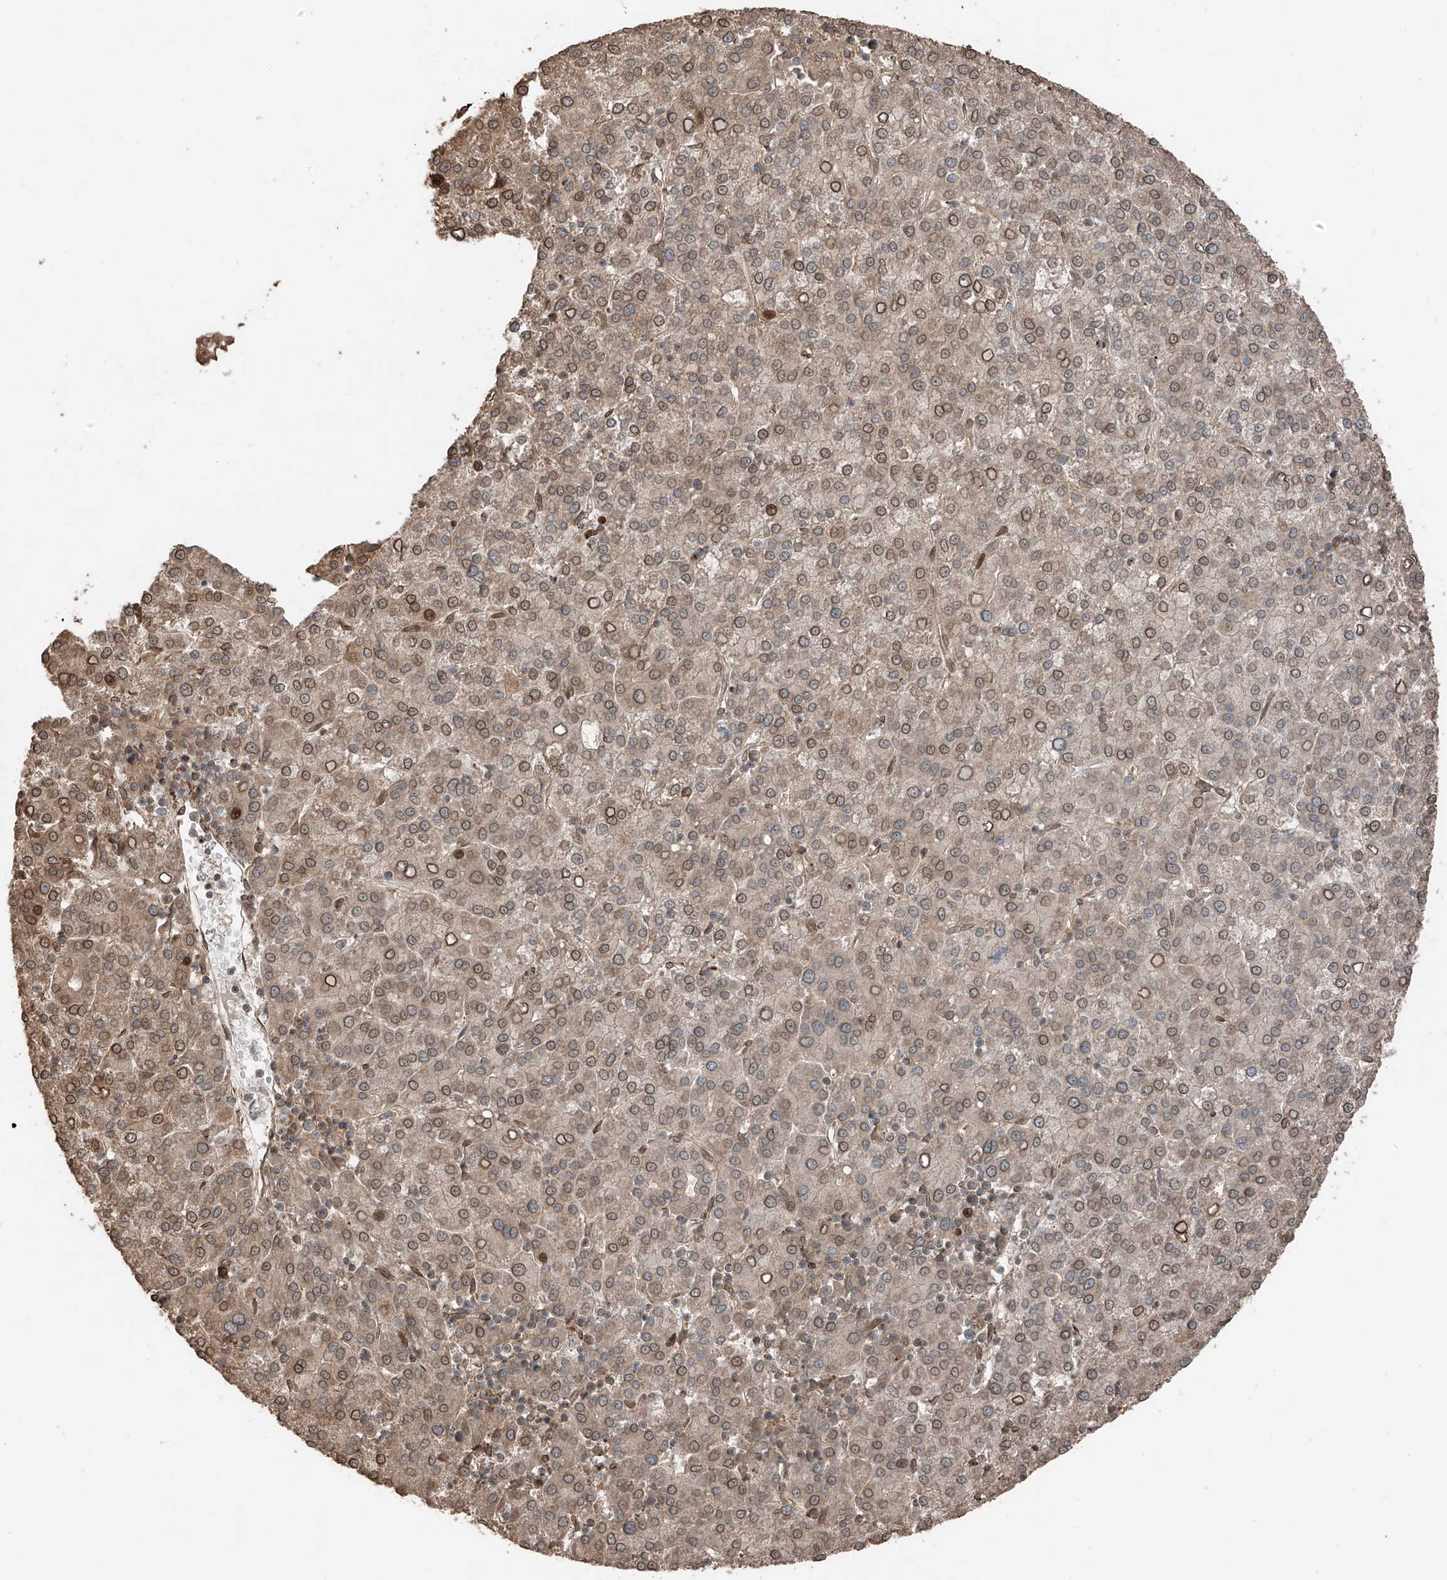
{"staining": {"intensity": "moderate", "quantity": ">75%", "location": "cytoplasmic/membranous,nuclear"}, "tissue": "liver cancer", "cell_type": "Tumor cells", "image_type": "cancer", "snomed": [{"axis": "morphology", "description": "Carcinoma, Hepatocellular, NOS"}, {"axis": "topography", "description": "Liver"}], "caption": "Liver cancer stained with DAB (3,3'-diaminobenzidine) immunohistochemistry demonstrates medium levels of moderate cytoplasmic/membranous and nuclear positivity in about >75% of tumor cells.", "gene": "CEP162", "patient": {"sex": "female", "age": 58}}